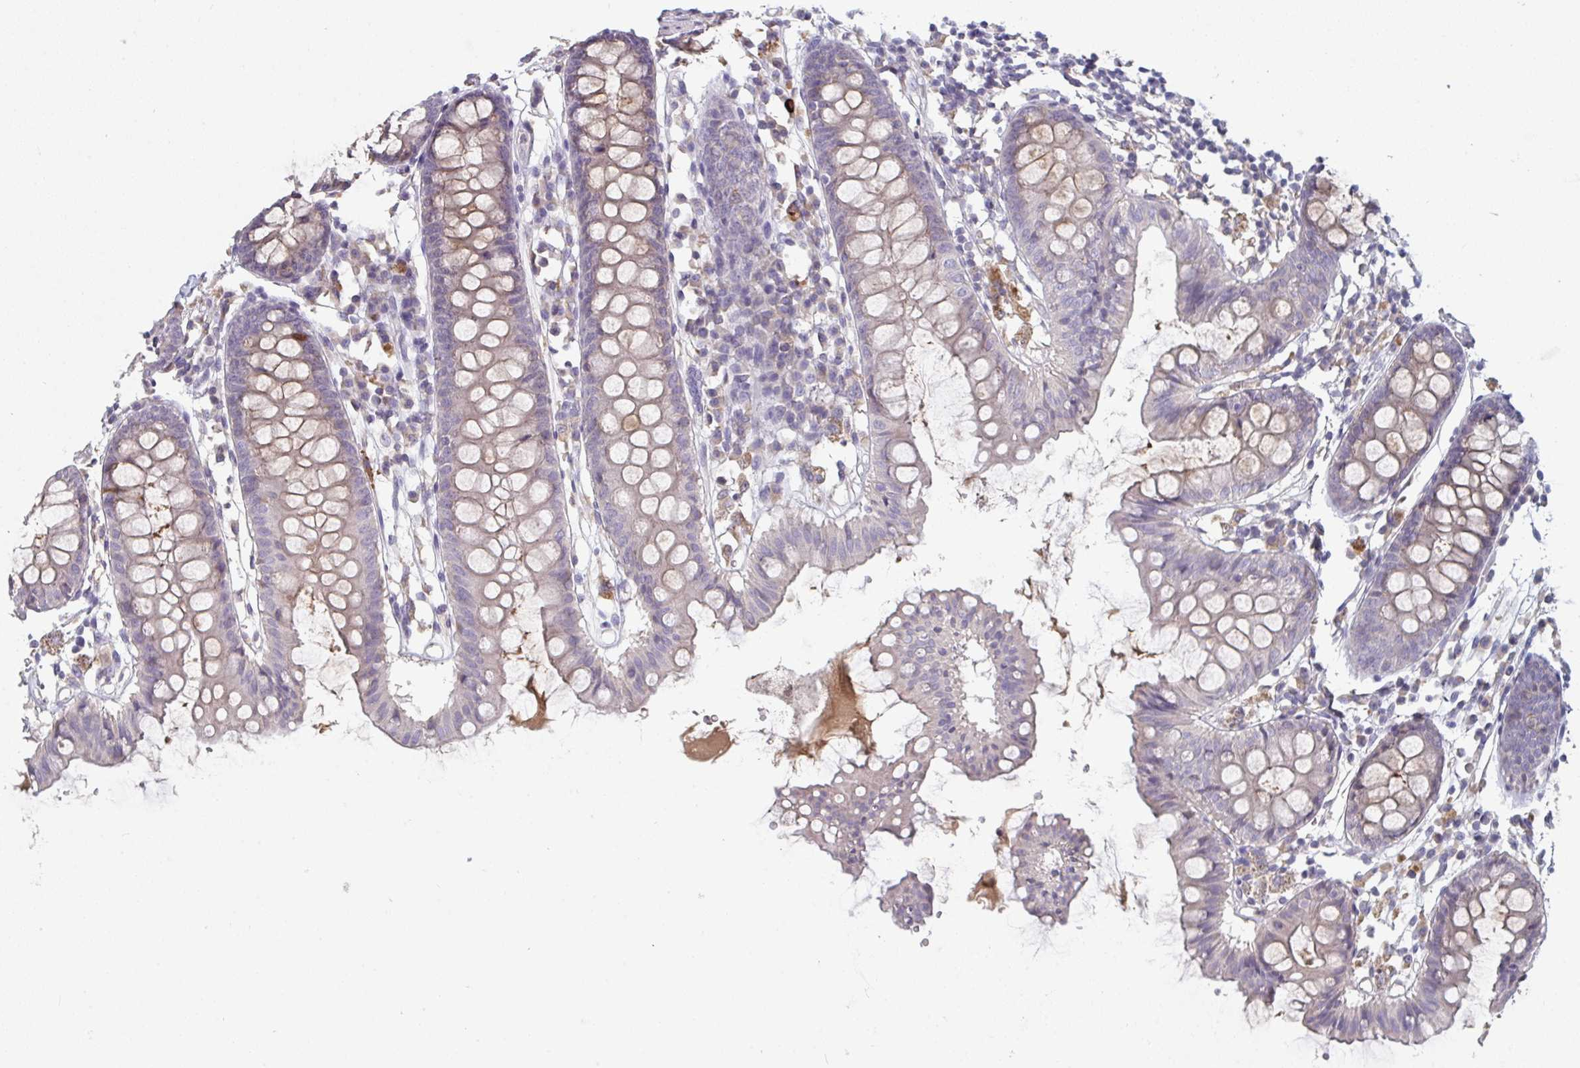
{"staining": {"intensity": "weak", "quantity": "25%-75%", "location": "cytoplasmic/membranous"}, "tissue": "colon", "cell_type": "Endothelial cells", "image_type": "normal", "snomed": [{"axis": "morphology", "description": "Normal tissue, NOS"}, {"axis": "topography", "description": "Colon"}], "caption": "Benign colon was stained to show a protein in brown. There is low levels of weak cytoplasmic/membranous staining in approximately 25%-75% of endothelial cells. The staining is performed using DAB (3,3'-diaminobenzidine) brown chromogen to label protein expression. The nuclei are counter-stained blue using hematoxylin.", "gene": "HGFAC", "patient": {"sex": "female", "age": 84}}